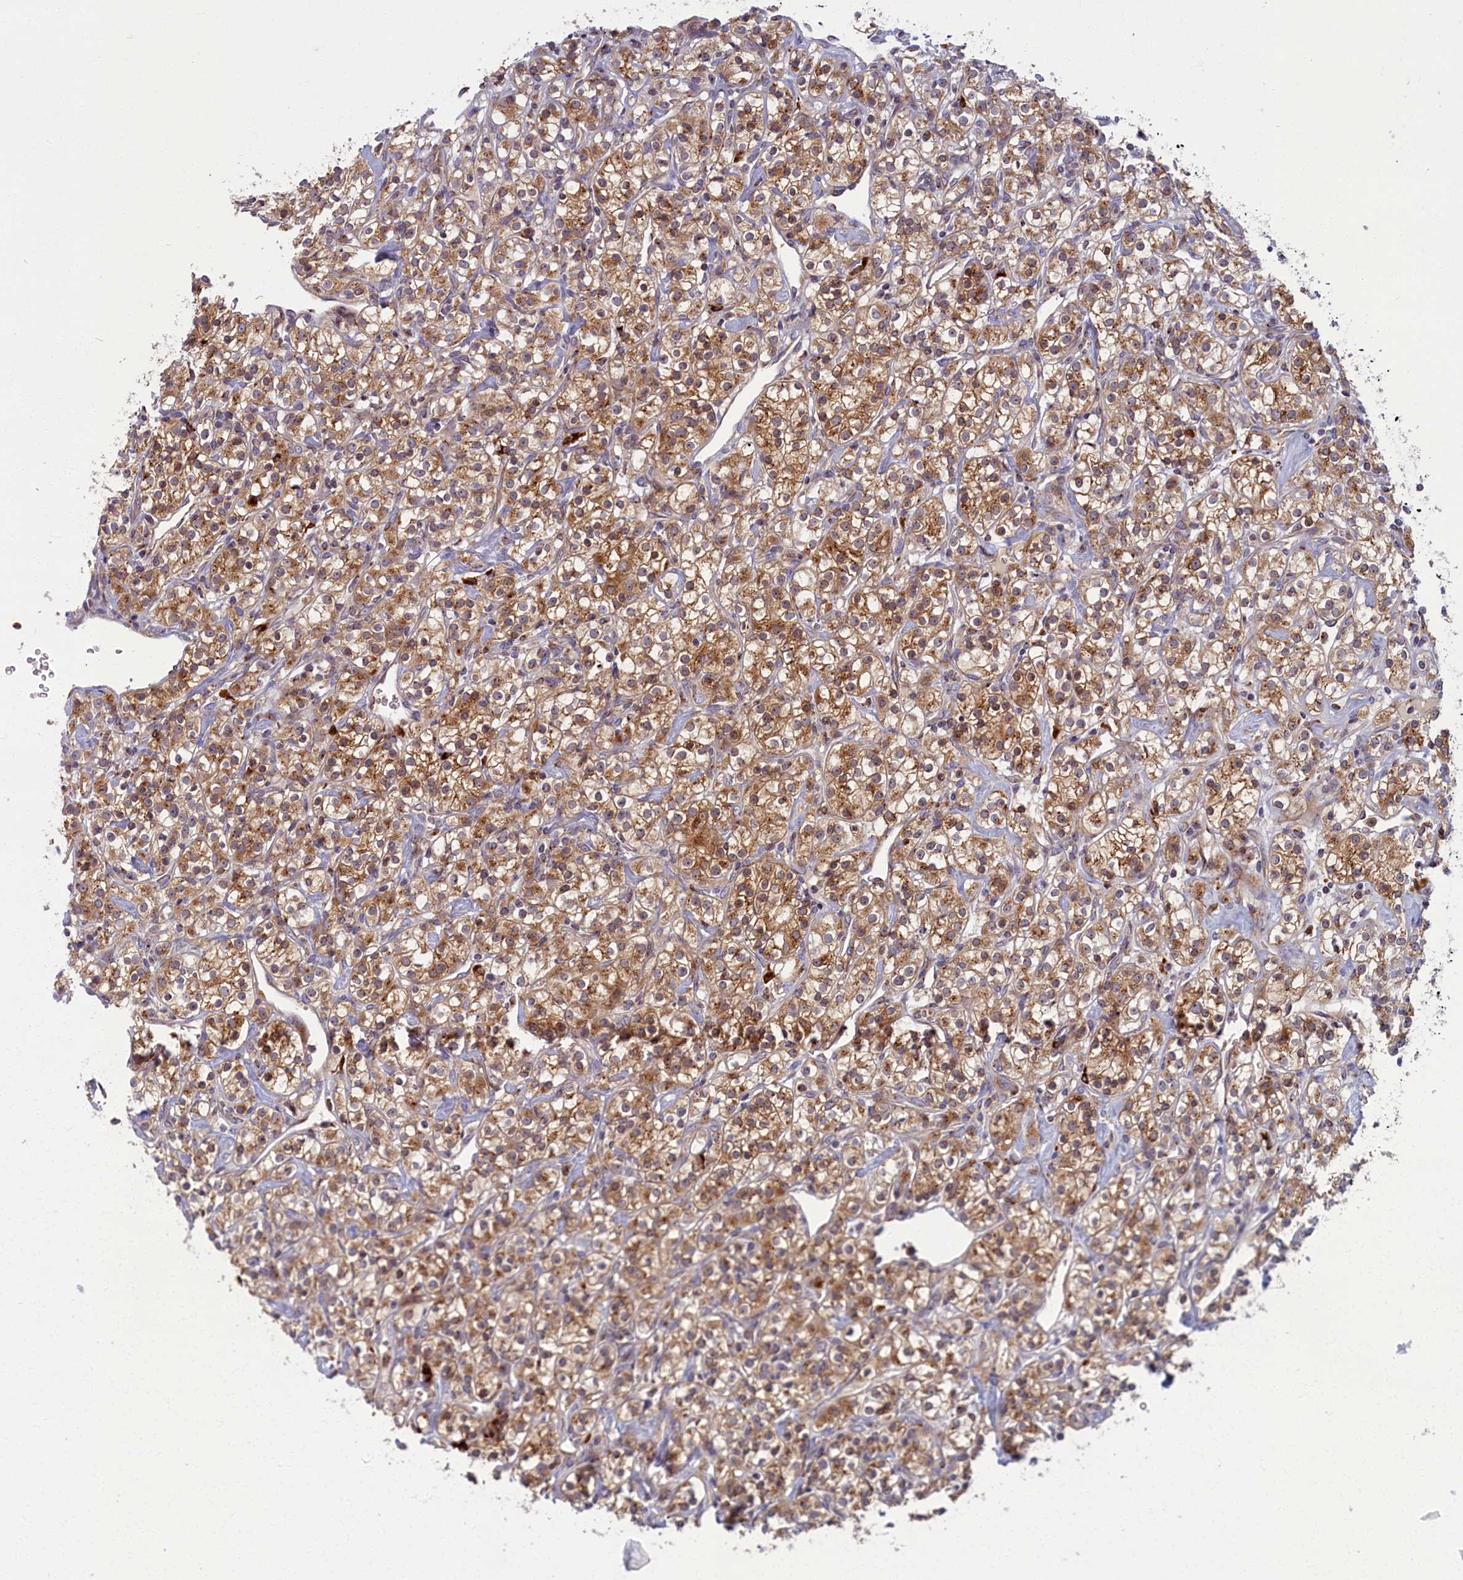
{"staining": {"intensity": "moderate", "quantity": ">75%", "location": "cytoplasmic/membranous"}, "tissue": "renal cancer", "cell_type": "Tumor cells", "image_type": "cancer", "snomed": [{"axis": "morphology", "description": "Adenocarcinoma, NOS"}, {"axis": "topography", "description": "Kidney"}], "caption": "Protein staining of renal adenocarcinoma tissue displays moderate cytoplasmic/membranous positivity in about >75% of tumor cells.", "gene": "BLVRB", "patient": {"sex": "male", "age": 77}}